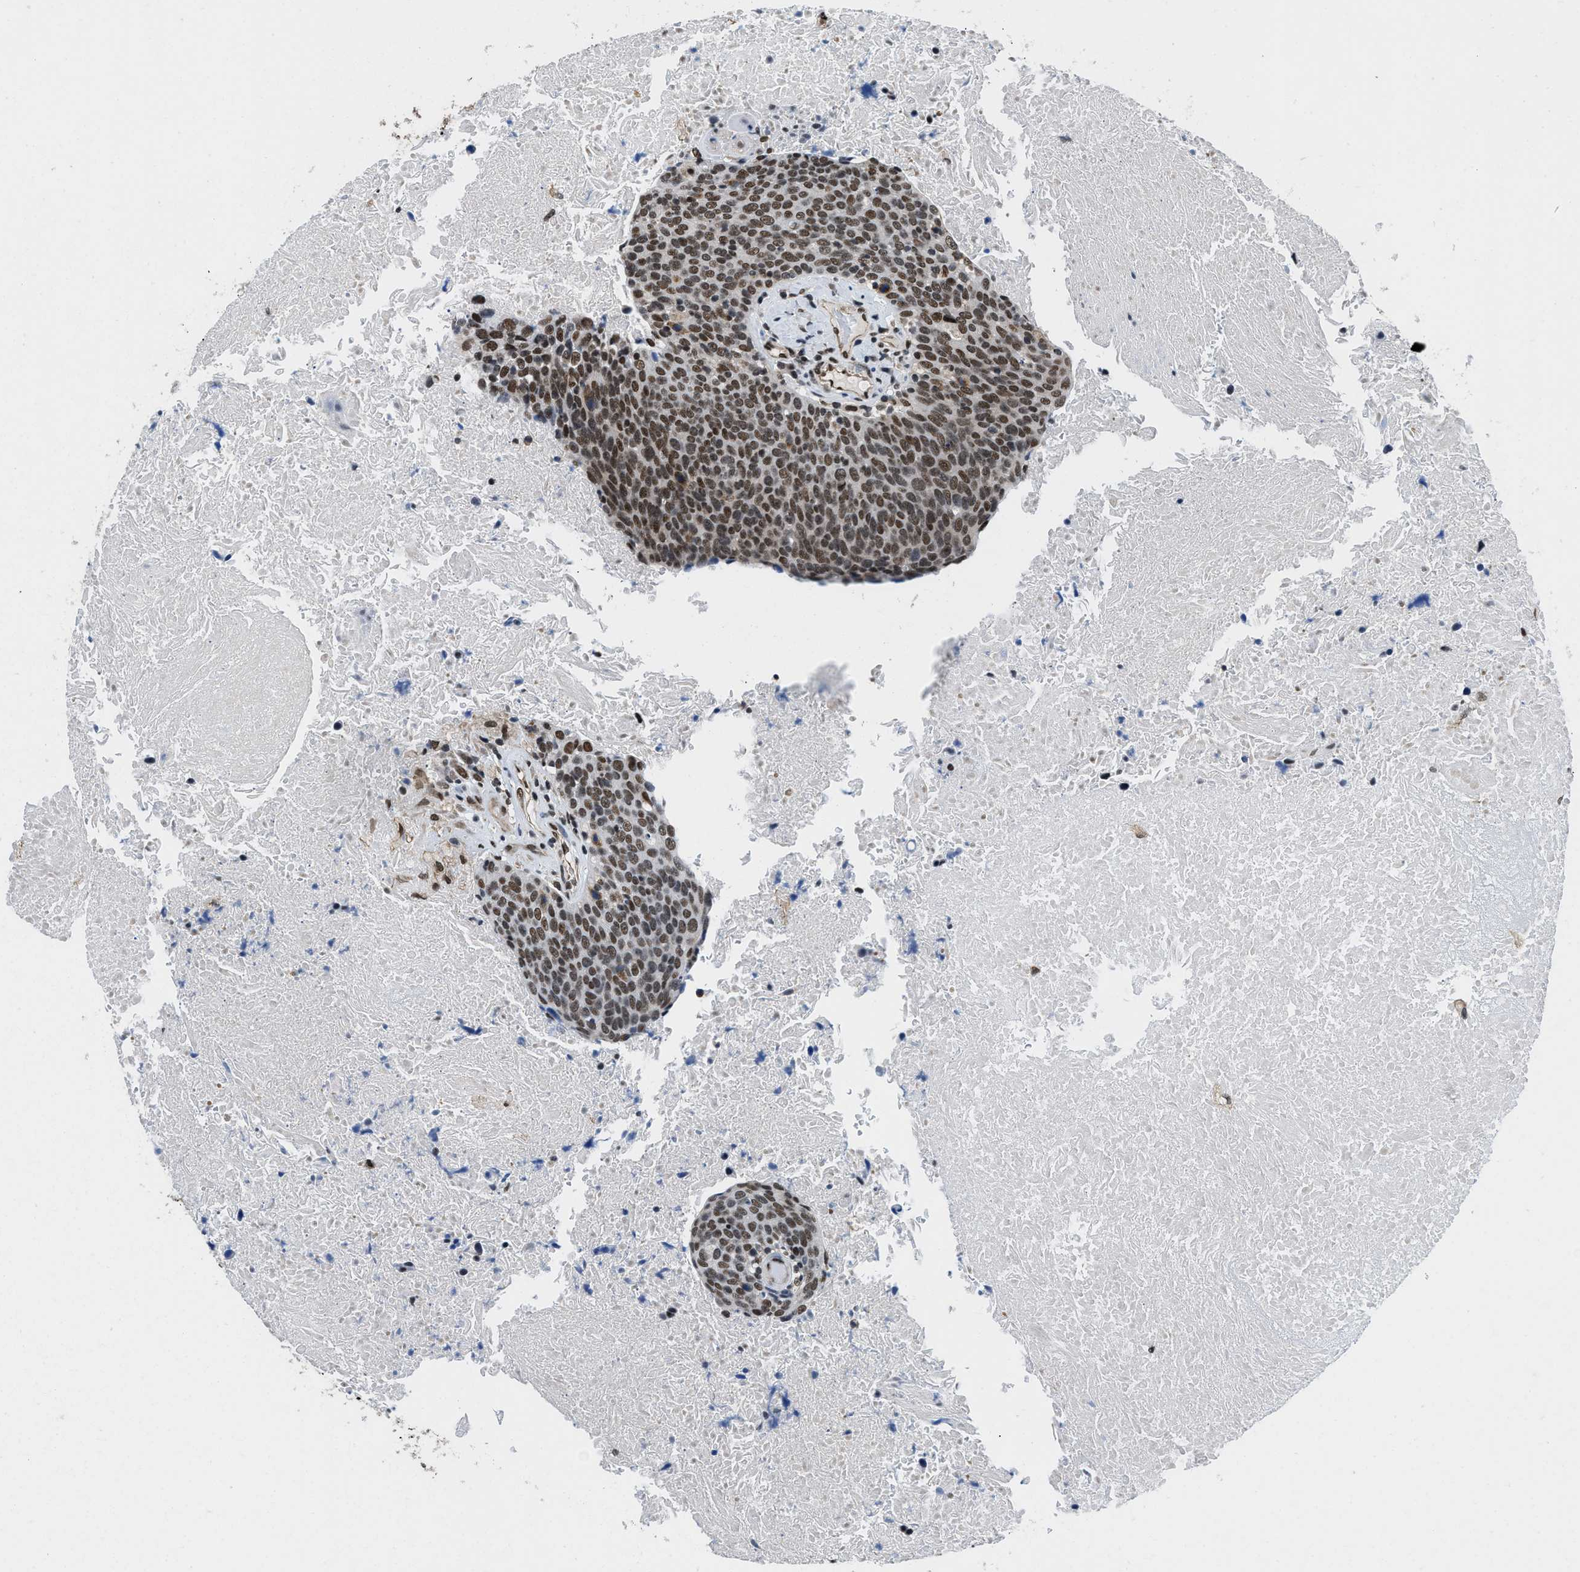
{"staining": {"intensity": "strong", "quantity": ">75%", "location": "nuclear"}, "tissue": "head and neck cancer", "cell_type": "Tumor cells", "image_type": "cancer", "snomed": [{"axis": "morphology", "description": "Squamous cell carcinoma, NOS"}, {"axis": "morphology", "description": "Squamous cell carcinoma, metastatic, NOS"}, {"axis": "topography", "description": "Lymph node"}, {"axis": "topography", "description": "Head-Neck"}], "caption": "Immunohistochemical staining of human squamous cell carcinoma (head and neck) exhibits strong nuclear protein staining in about >75% of tumor cells.", "gene": "SAFB", "patient": {"sex": "male", "age": 62}}